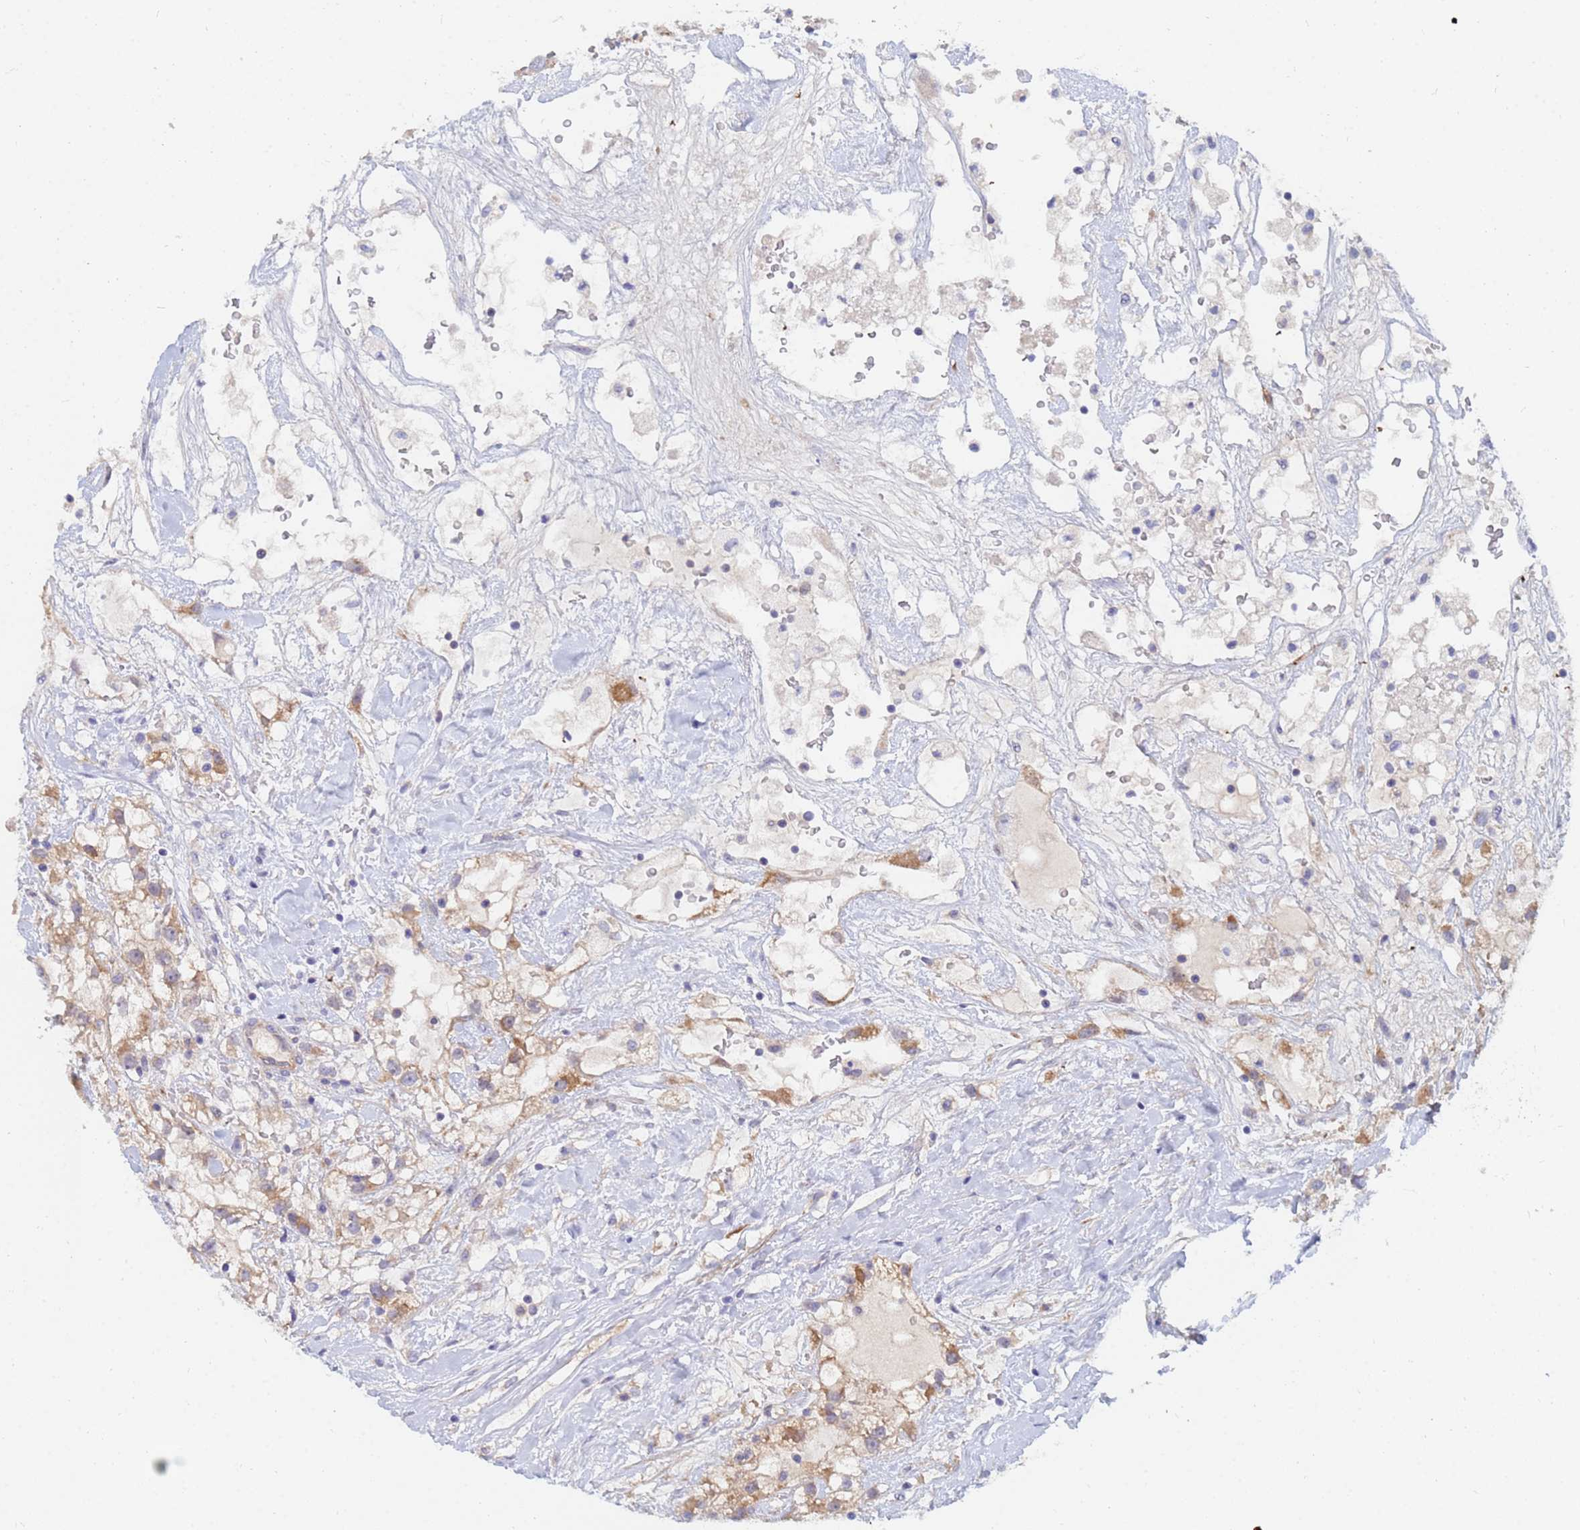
{"staining": {"intensity": "moderate", "quantity": ">75%", "location": "cytoplasmic/membranous"}, "tissue": "renal cancer", "cell_type": "Tumor cells", "image_type": "cancer", "snomed": [{"axis": "morphology", "description": "Adenocarcinoma, NOS"}, {"axis": "topography", "description": "Kidney"}], "caption": "This photomicrograph shows renal cancer (adenocarcinoma) stained with immunohistochemistry (IHC) to label a protein in brown. The cytoplasmic/membranous of tumor cells show moderate positivity for the protein. Nuclei are counter-stained blue.", "gene": "SDR39U1", "patient": {"sex": "male", "age": 59}}